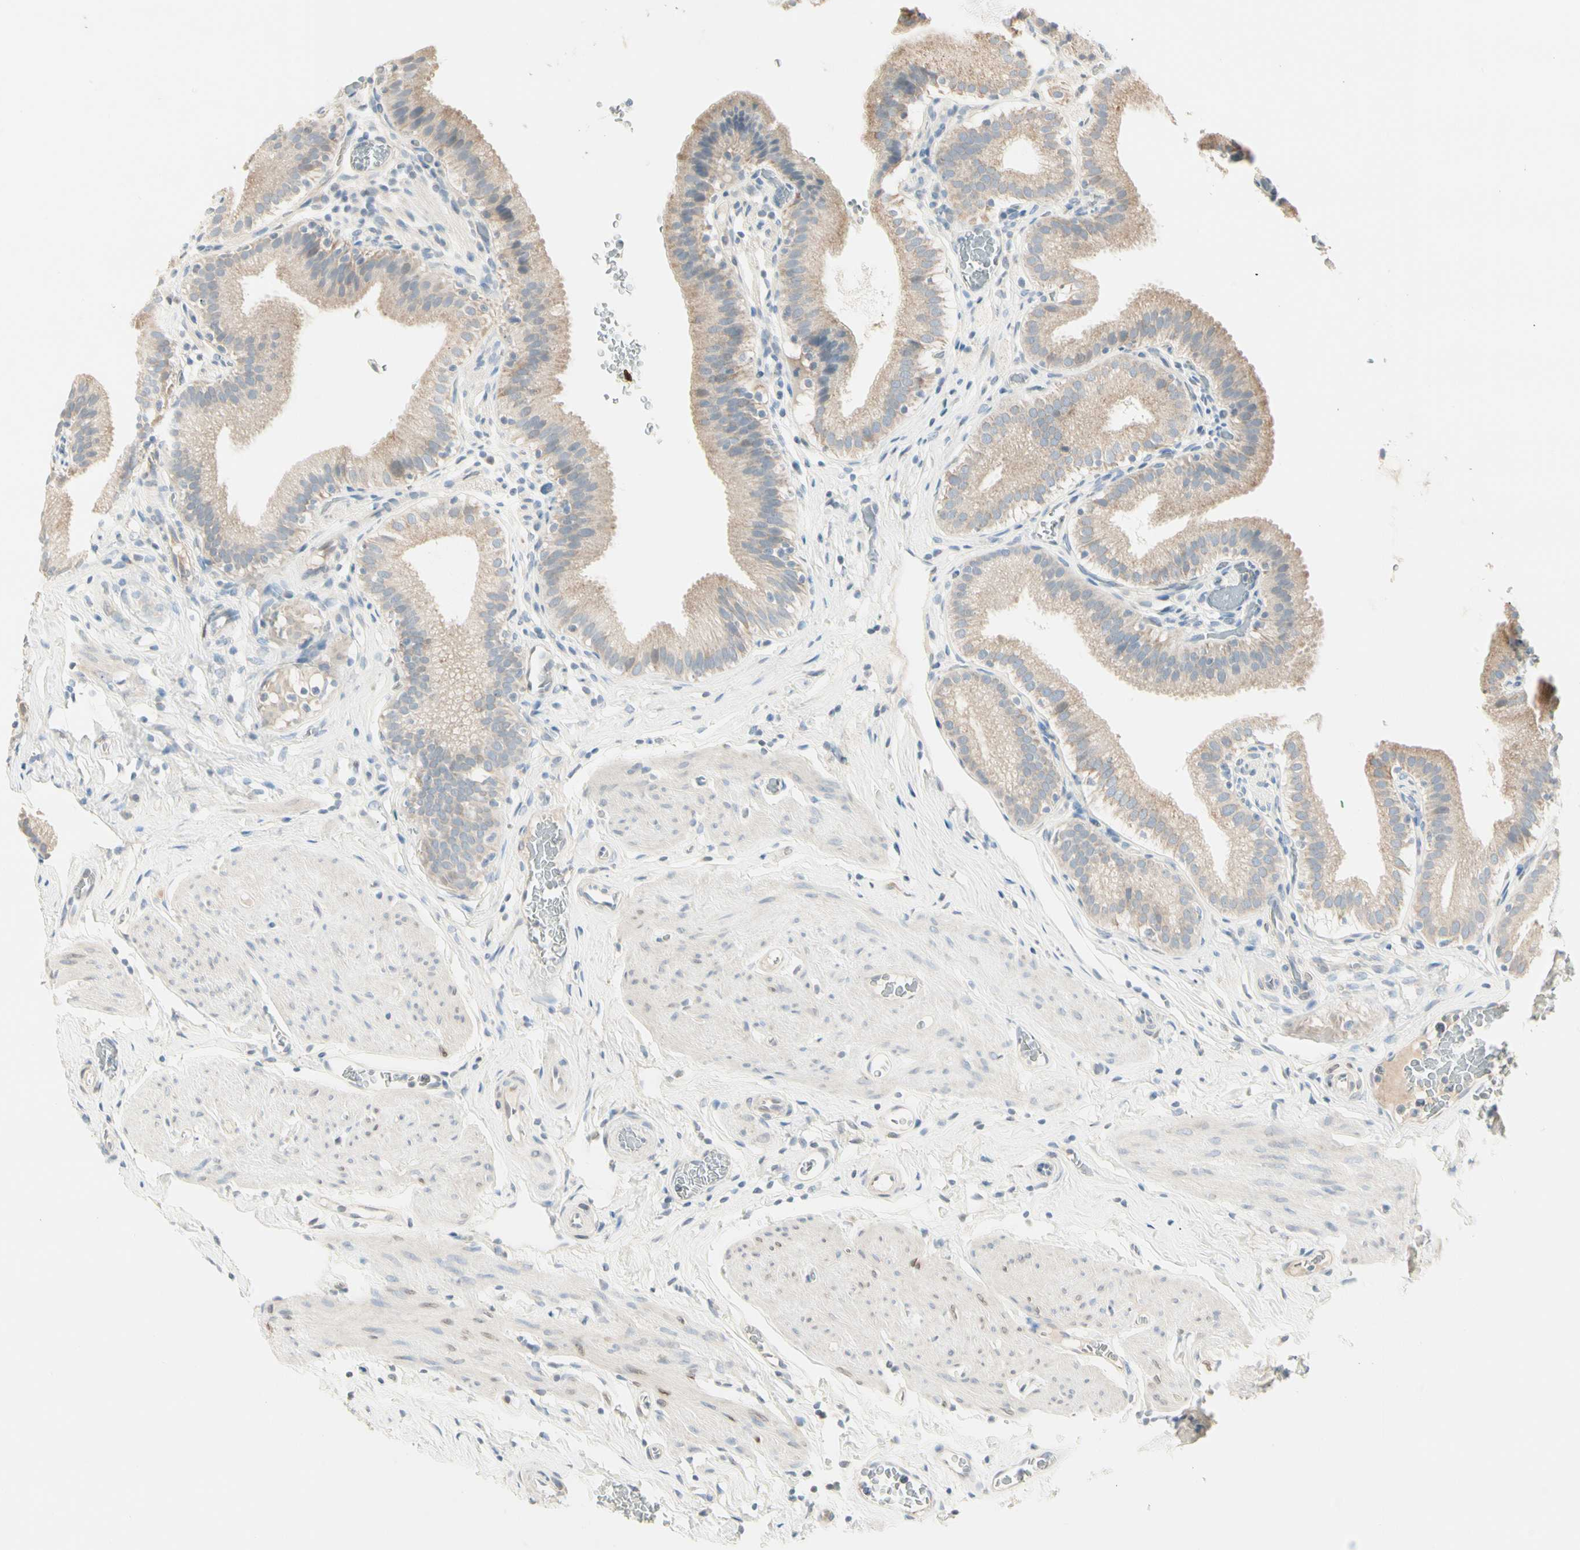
{"staining": {"intensity": "strong", "quantity": ">75%", "location": "cytoplasmic/membranous"}, "tissue": "gallbladder", "cell_type": "Glandular cells", "image_type": "normal", "snomed": [{"axis": "morphology", "description": "Normal tissue, NOS"}, {"axis": "topography", "description": "Gallbladder"}], "caption": "Gallbladder stained for a protein exhibits strong cytoplasmic/membranous positivity in glandular cells. (Brightfield microscopy of DAB IHC at high magnification).", "gene": "ALDH18A1", "patient": {"sex": "male", "age": 54}}